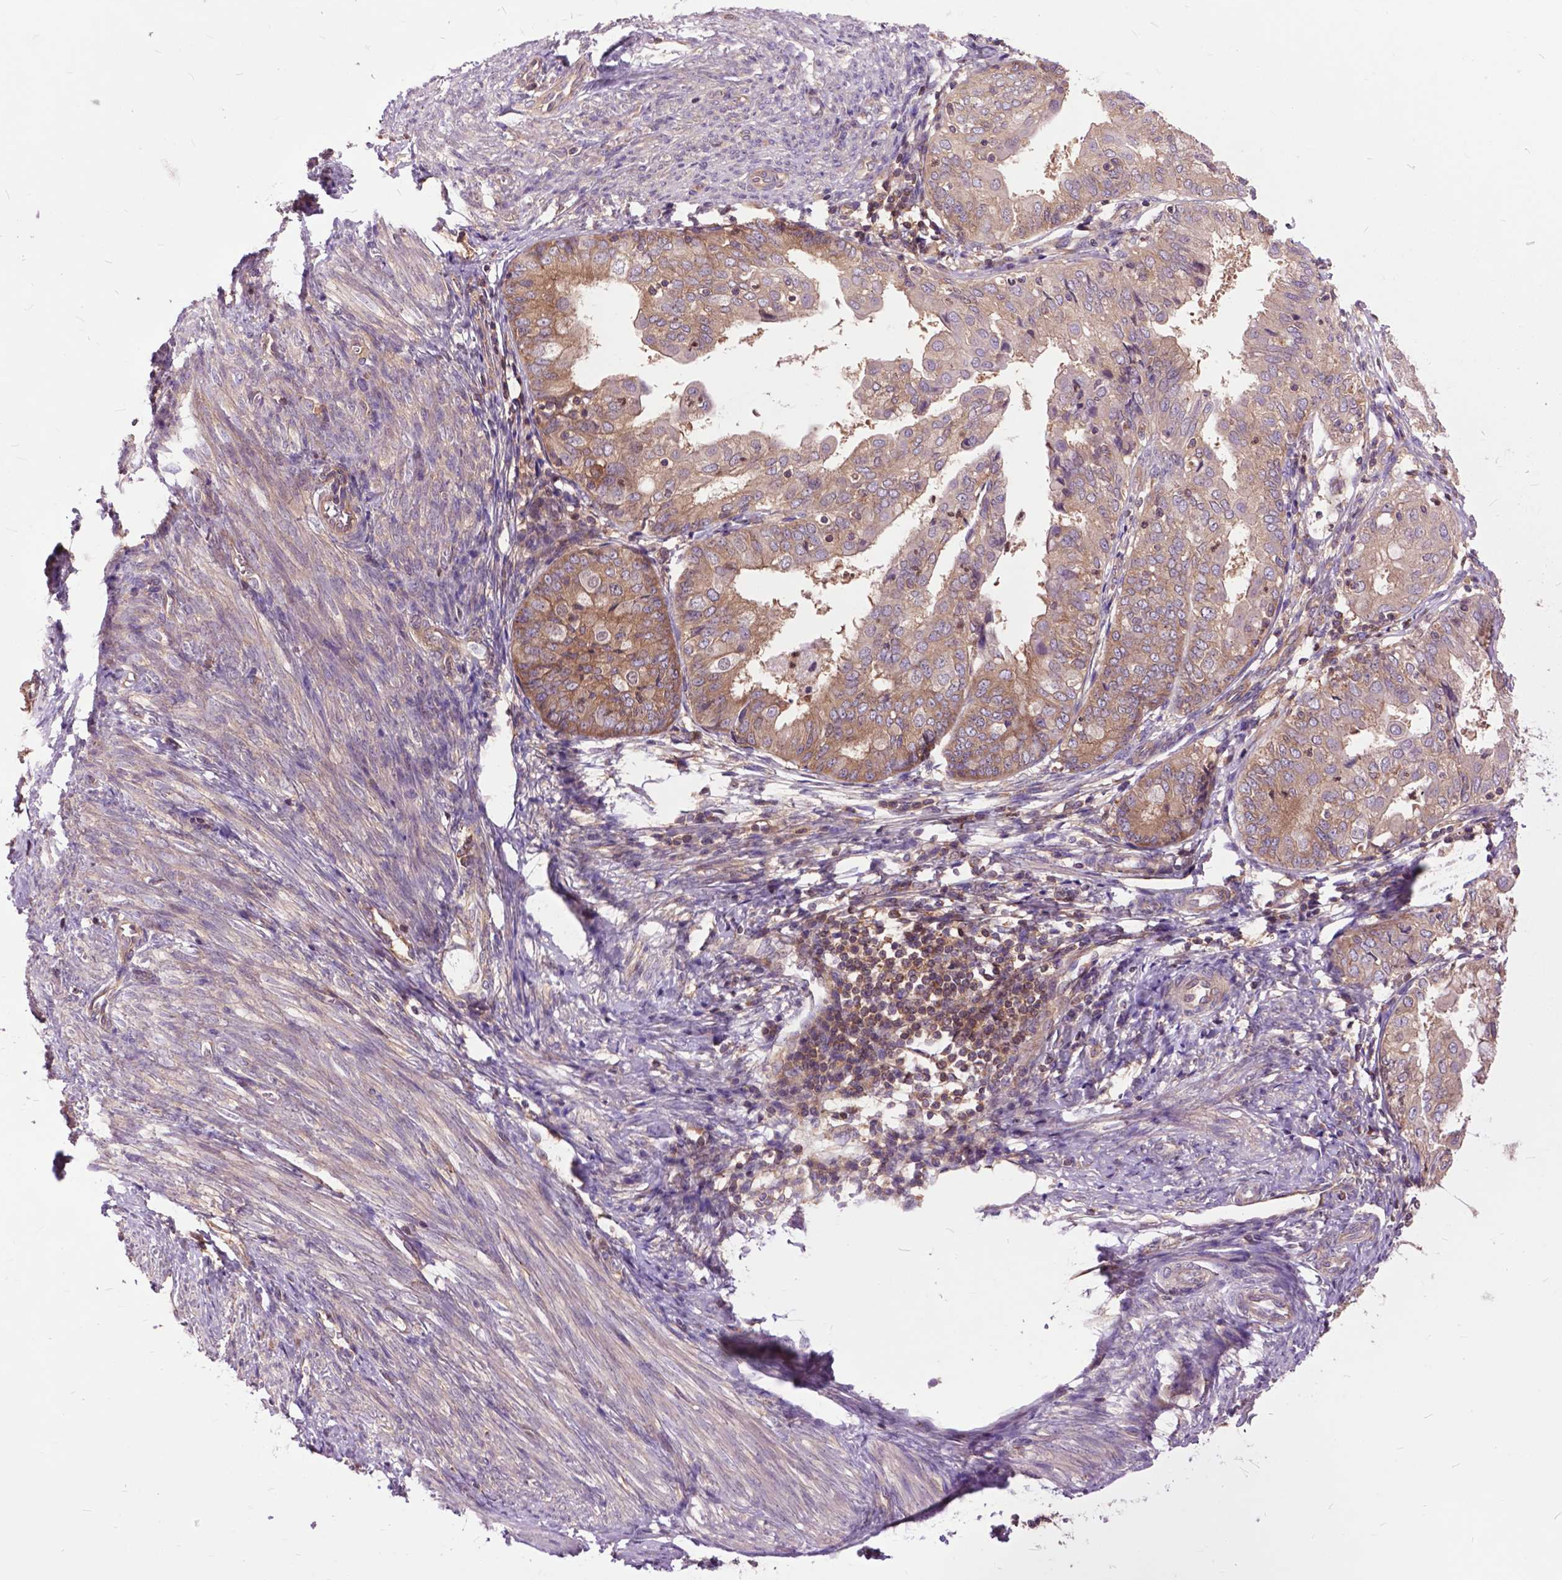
{"staining": {"intensity": "weak", "quantity": ">75%", "location": "cytoplasmic/membranous"}, "tissue": "endometrial cancer", "cell_type": "Tumor cells", "image_type": "cancer", "snomed": [{"axis": "morphology", "description": "Adenocarcinoma, NOS"}, {"axis": "topography", "description": "Endometrium"}], "caption": "A histopathology image of endometrial adenocarcinoma stained for a protein displays weak cytoplasmic/membranous brown staining in tumor cells. The protein is stained brown, and the nuclei are stained in blue (DAB (3,3'-diaminobenzidine) IHC with brightfield microscopy, high magnification).", "gene": "ARAF", "patient": {"sex": "female", "age": 68}}